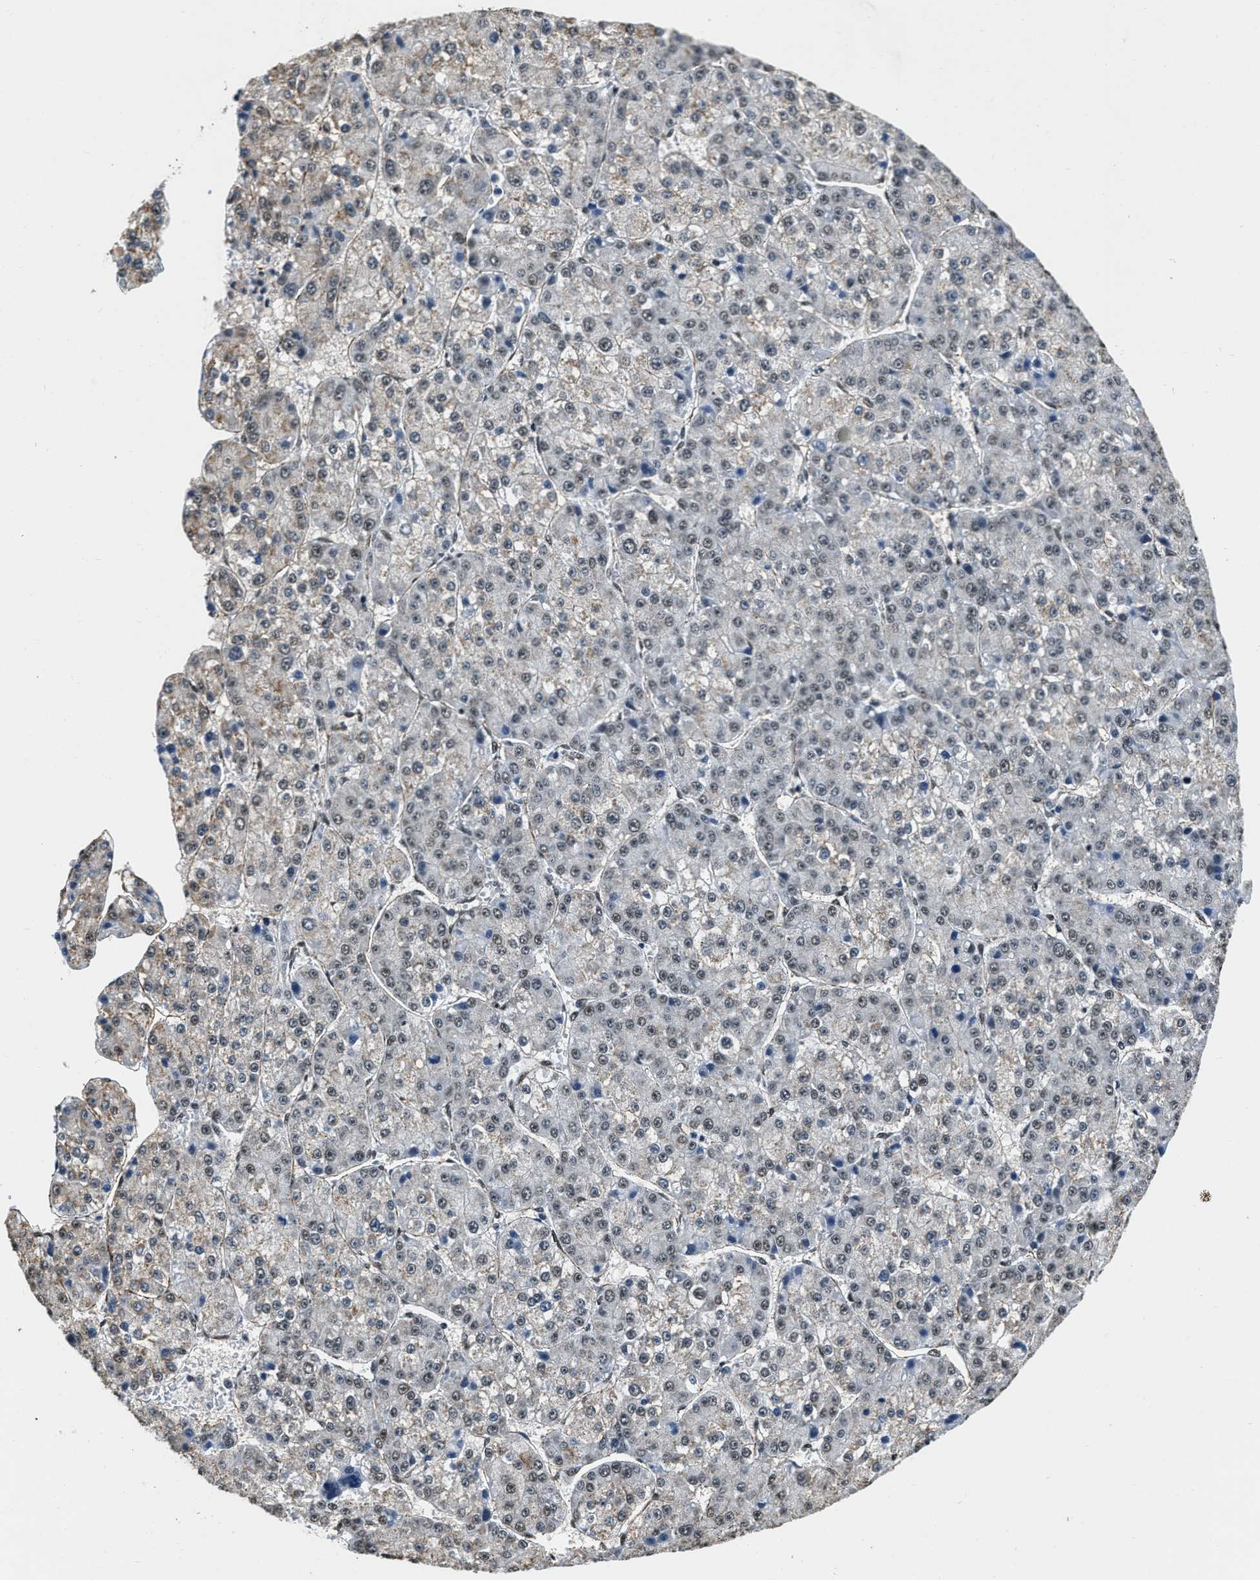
{"staining": {"intensity": "weak", "quantity": "<25%", "location": "nuclear"}, "tissue": "liver cancer", "cell_type": "Tumor cells", "image_type": "cancer", "snomed": [{"axis": "morphology", "description": "Carcinoma, Hepatocellular, NOS"}, {"axis": "topography", "description": "Liver"}], "caption": "The IHC image has no significant expression in tumor cells of liver cancer (hepatocellular carcinoma) tissue.", "gene": "CCNE1", "patient": {"sex": "female", "age": 73}}